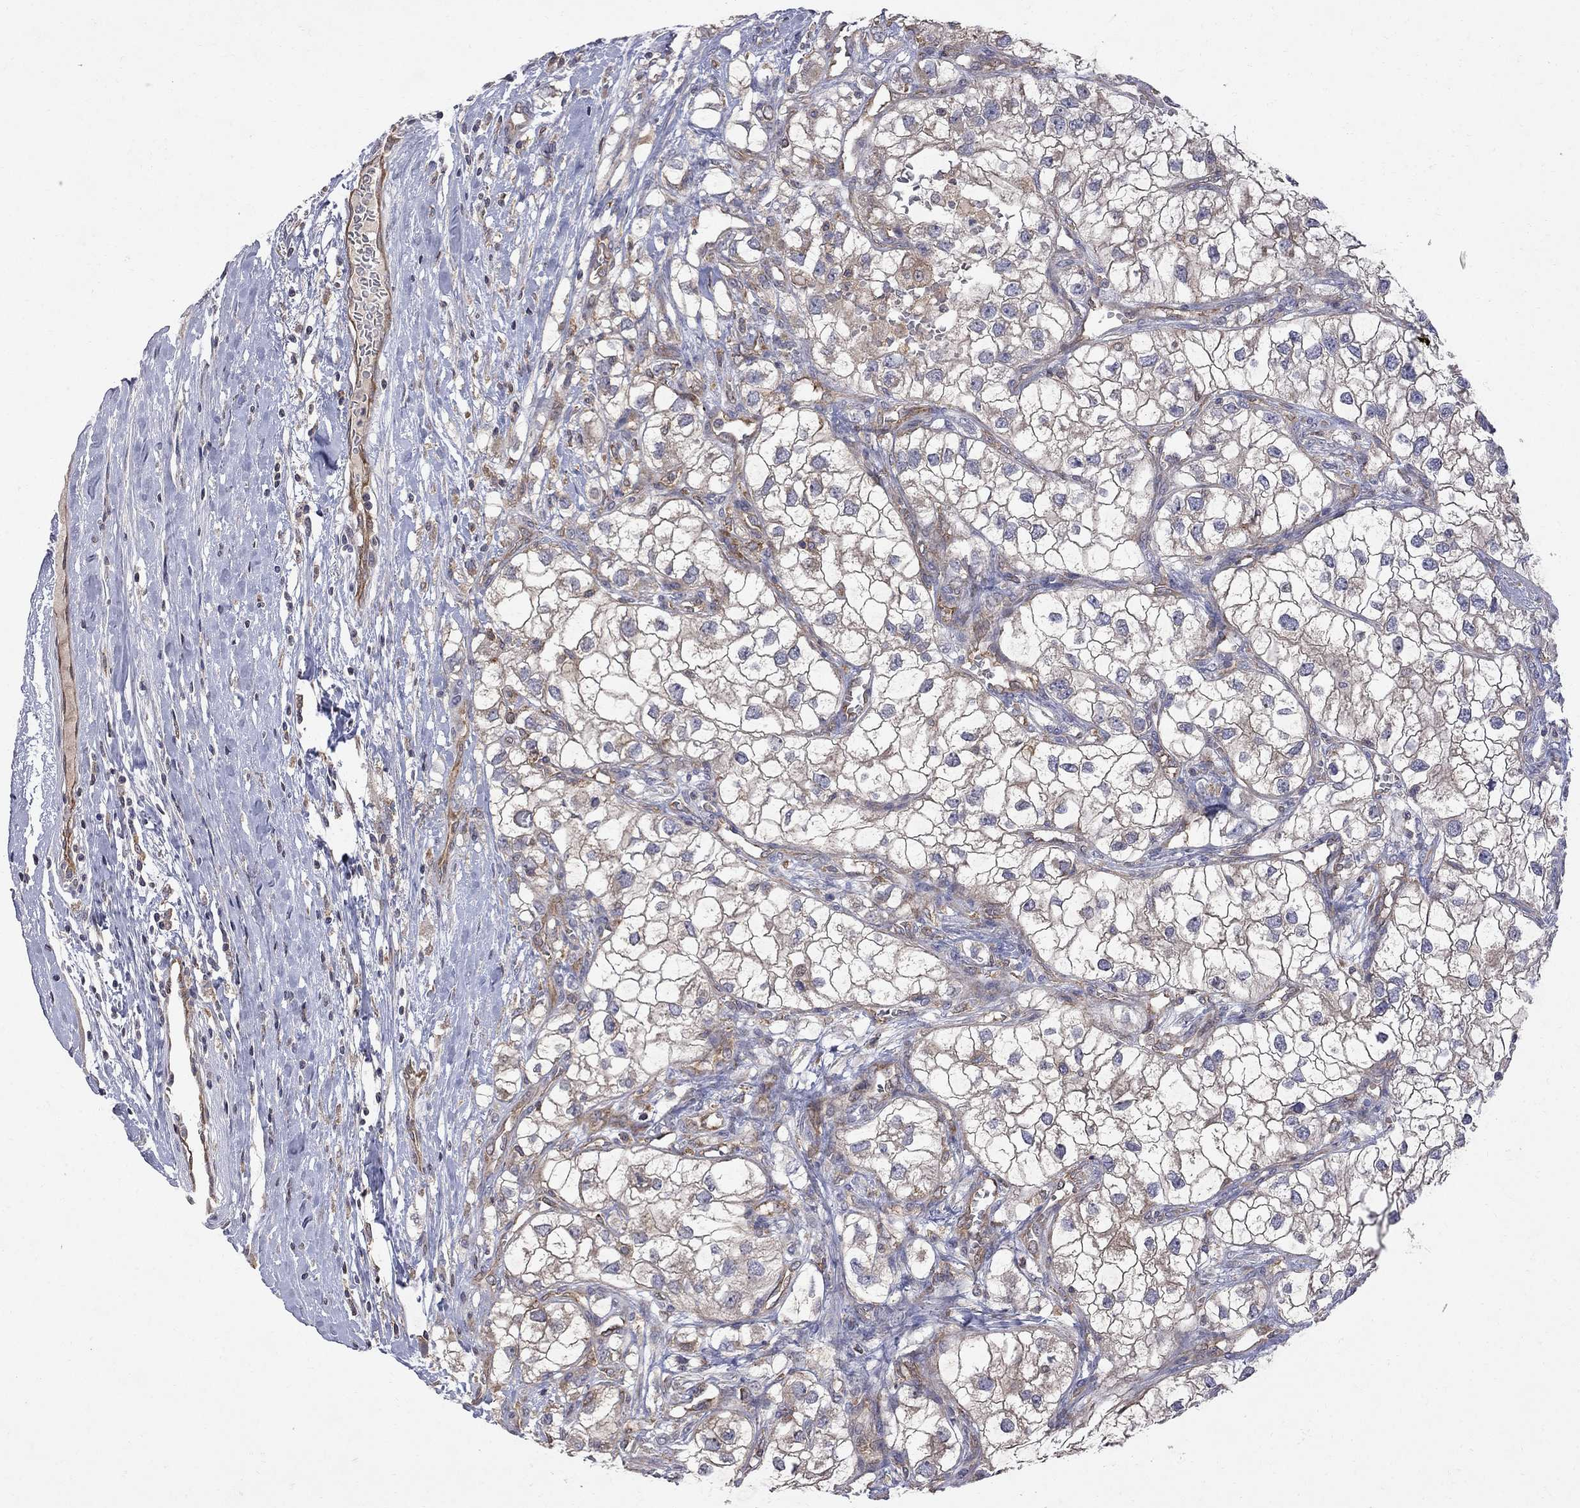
{"staining": {"intensity": "weak", "quantity": "<25%", "location": "cytoplasmic/membranous"}, "tissue": "renal cancer", "cell_type": "Tumor cells", "image_type": "cancer", "snomed": [{"axis": "morphology", "description": "Adenocarcinoma, NOS"}, {"axis": "topography", "description": "Kidney"}], "caption": "The IHC micrograph has no significant expression in tumor cells of adenocarcinoma (renal) tissue. (Stains: DAB immunohistochemistry (IHC) with hematoxylin counter stain, Microscopy: brightfield microscopy at high magnification).", "gene": "ABI3", "patient": {"sex": "male", "age": 59}}